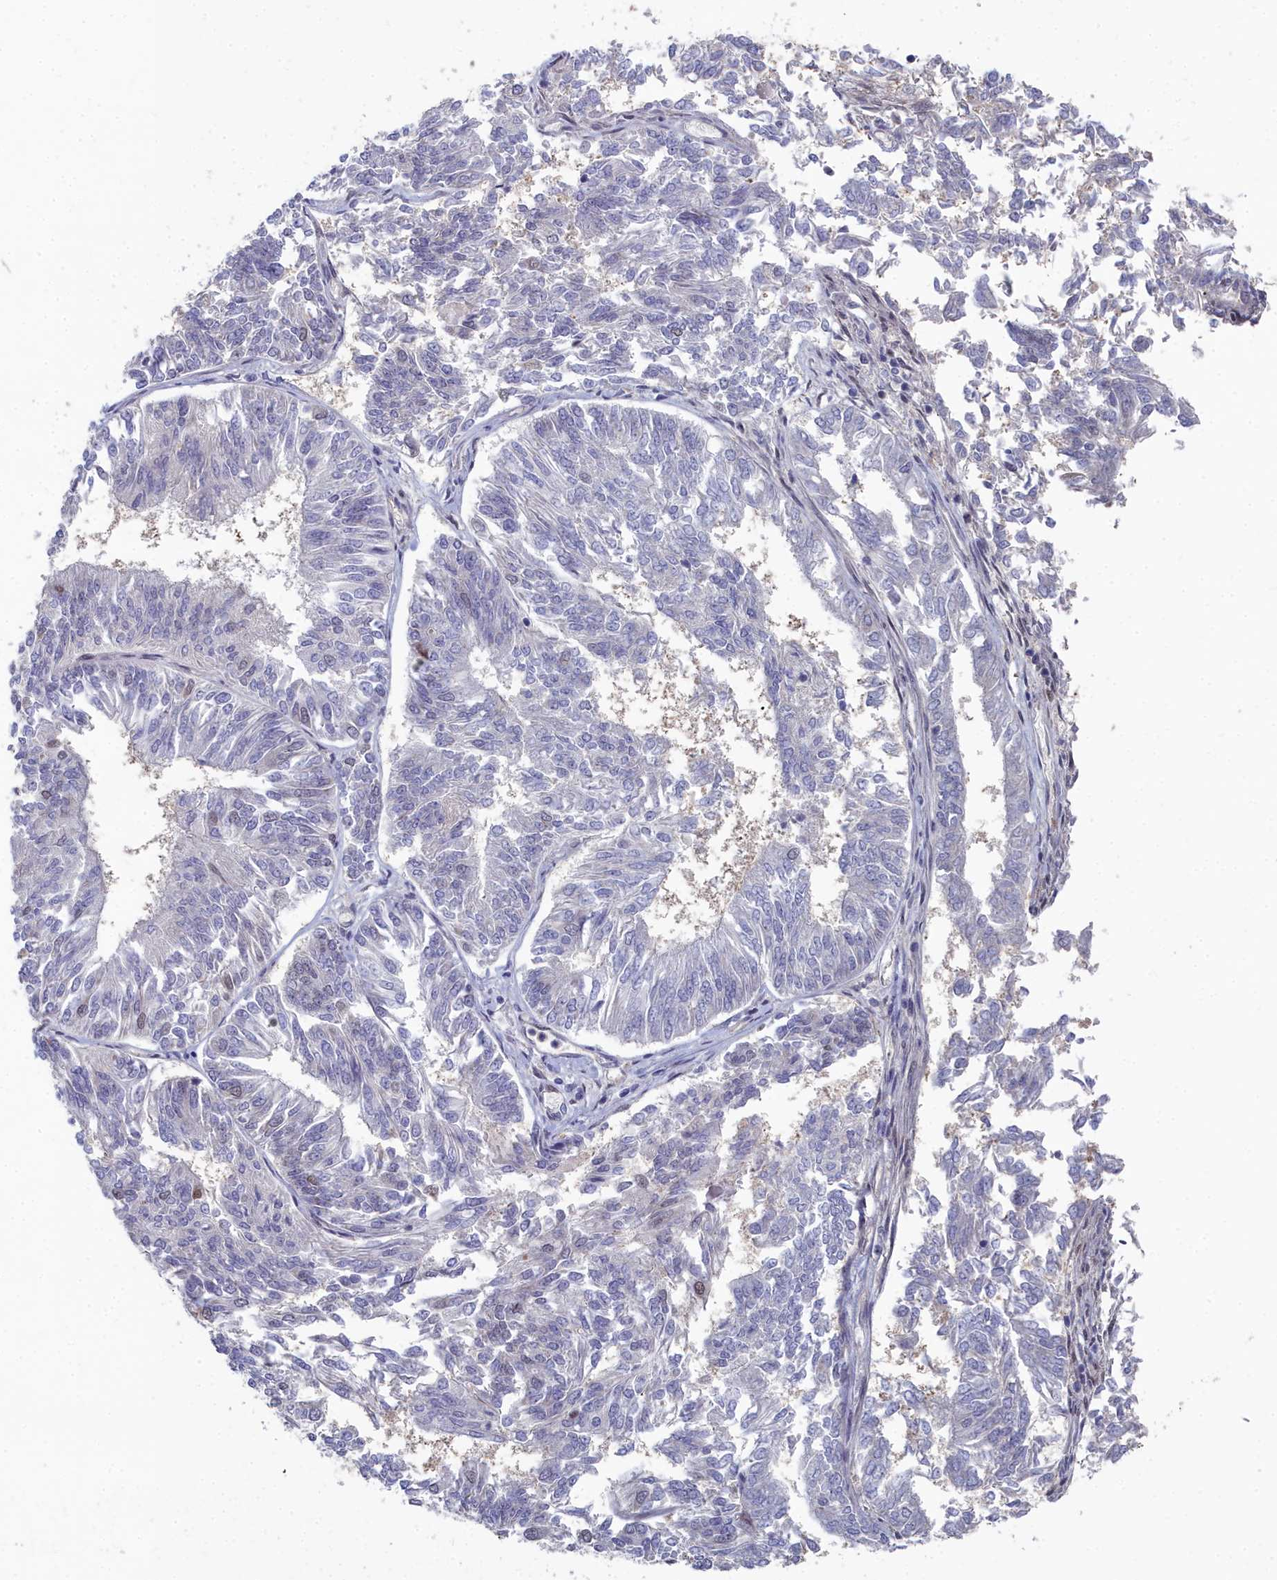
{"staining": {"intensity": "negative", "quantity": "none", "location": "none"}, "tissue": "endometrial cancer", "cell_type": "Tumor cells", "image_type": "cancer", "snomed": [{"axis": "morphology", "description": "Adenocarcinoma, NOS"}, {"axis": "topography", "description": "Endometrium"}], "caption": "Immunohistochemistry (IHC) image of endometrial cancer stained for a protein (brown), which shows no expression in tumor cells.", "gene": "RPS27A", "patient": {"sex": "female", "age": 58}}